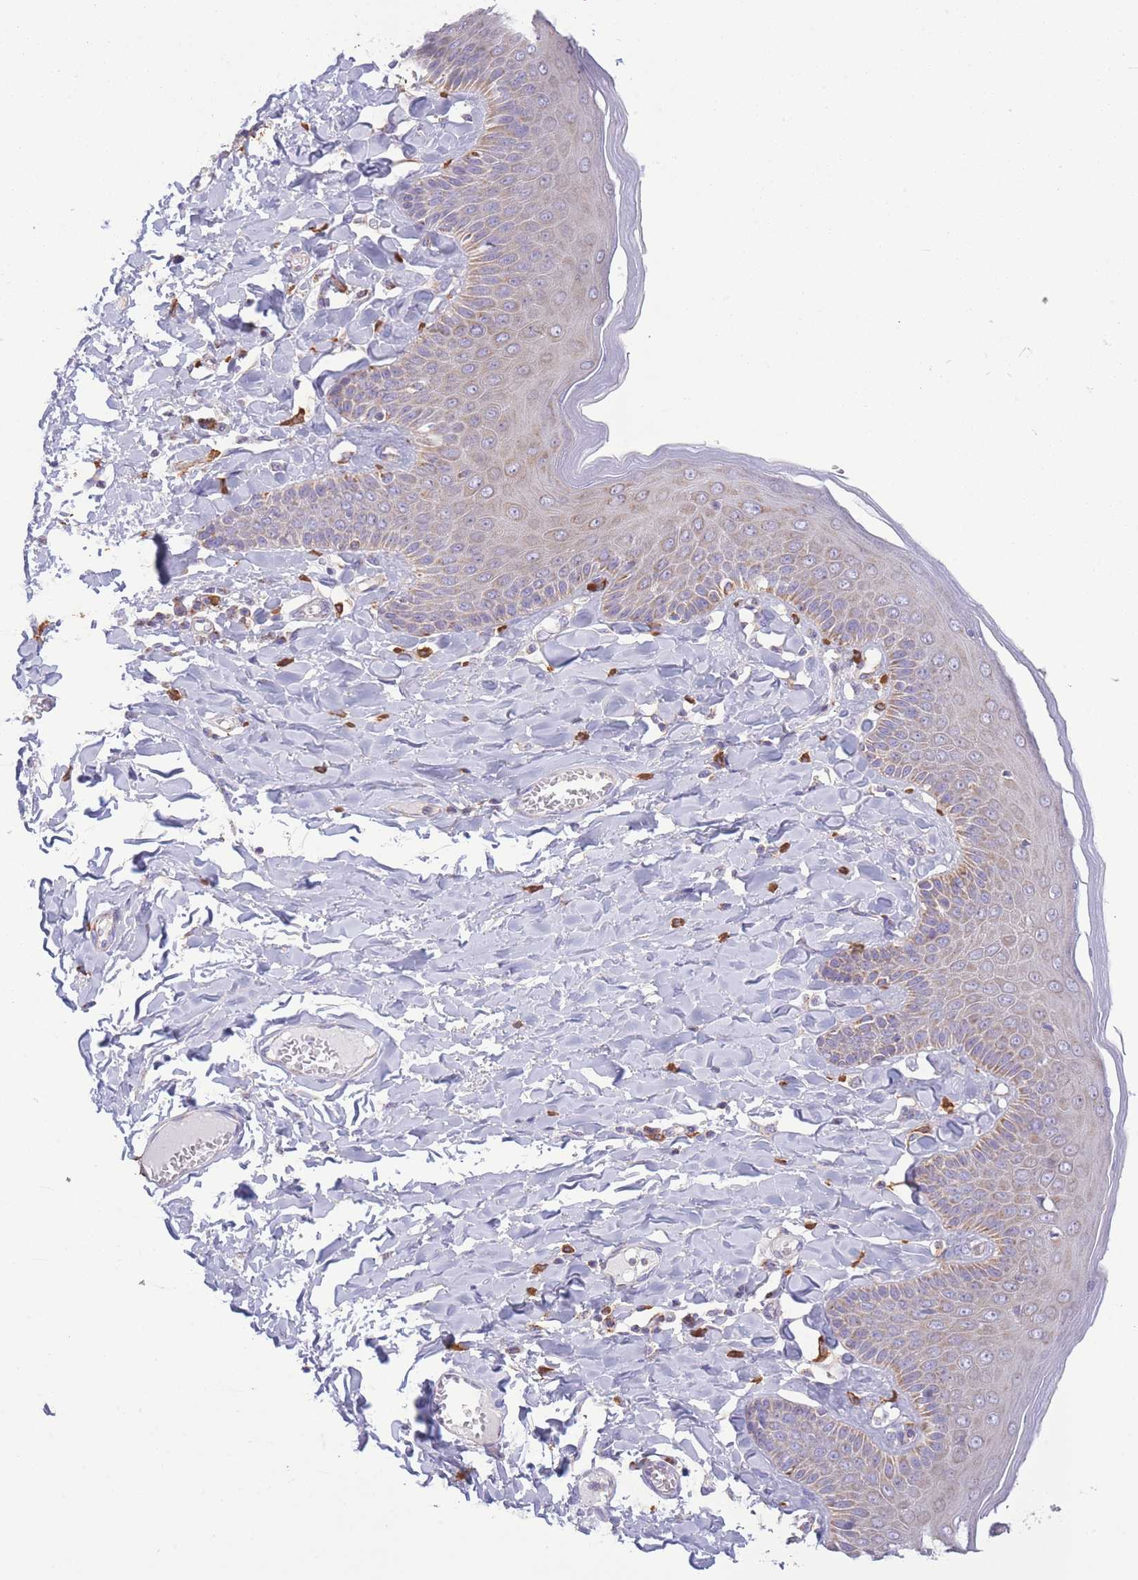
{"staining": {"intensity": "weak", "quantity": "<25%", "location": "cytoplasmic/membranous"}, "tissue": "skin", "cell_type": "Epidermal cells", "image_type": "normal", "snomed": [{"axis": "morphology", "description": "Normal tissue, NOS"}, {"axis": "topography", "description": "Anal"}], "caption": "Epidermal cells show no significant expression in benign skin. (Brightfield microscopy of DAB (3,3'-diaminobenzidine) immunohistochemistry (IHC) at high magnification).", "gene": "PDHA1", "patient": {"sex": "male", "age": 69}}